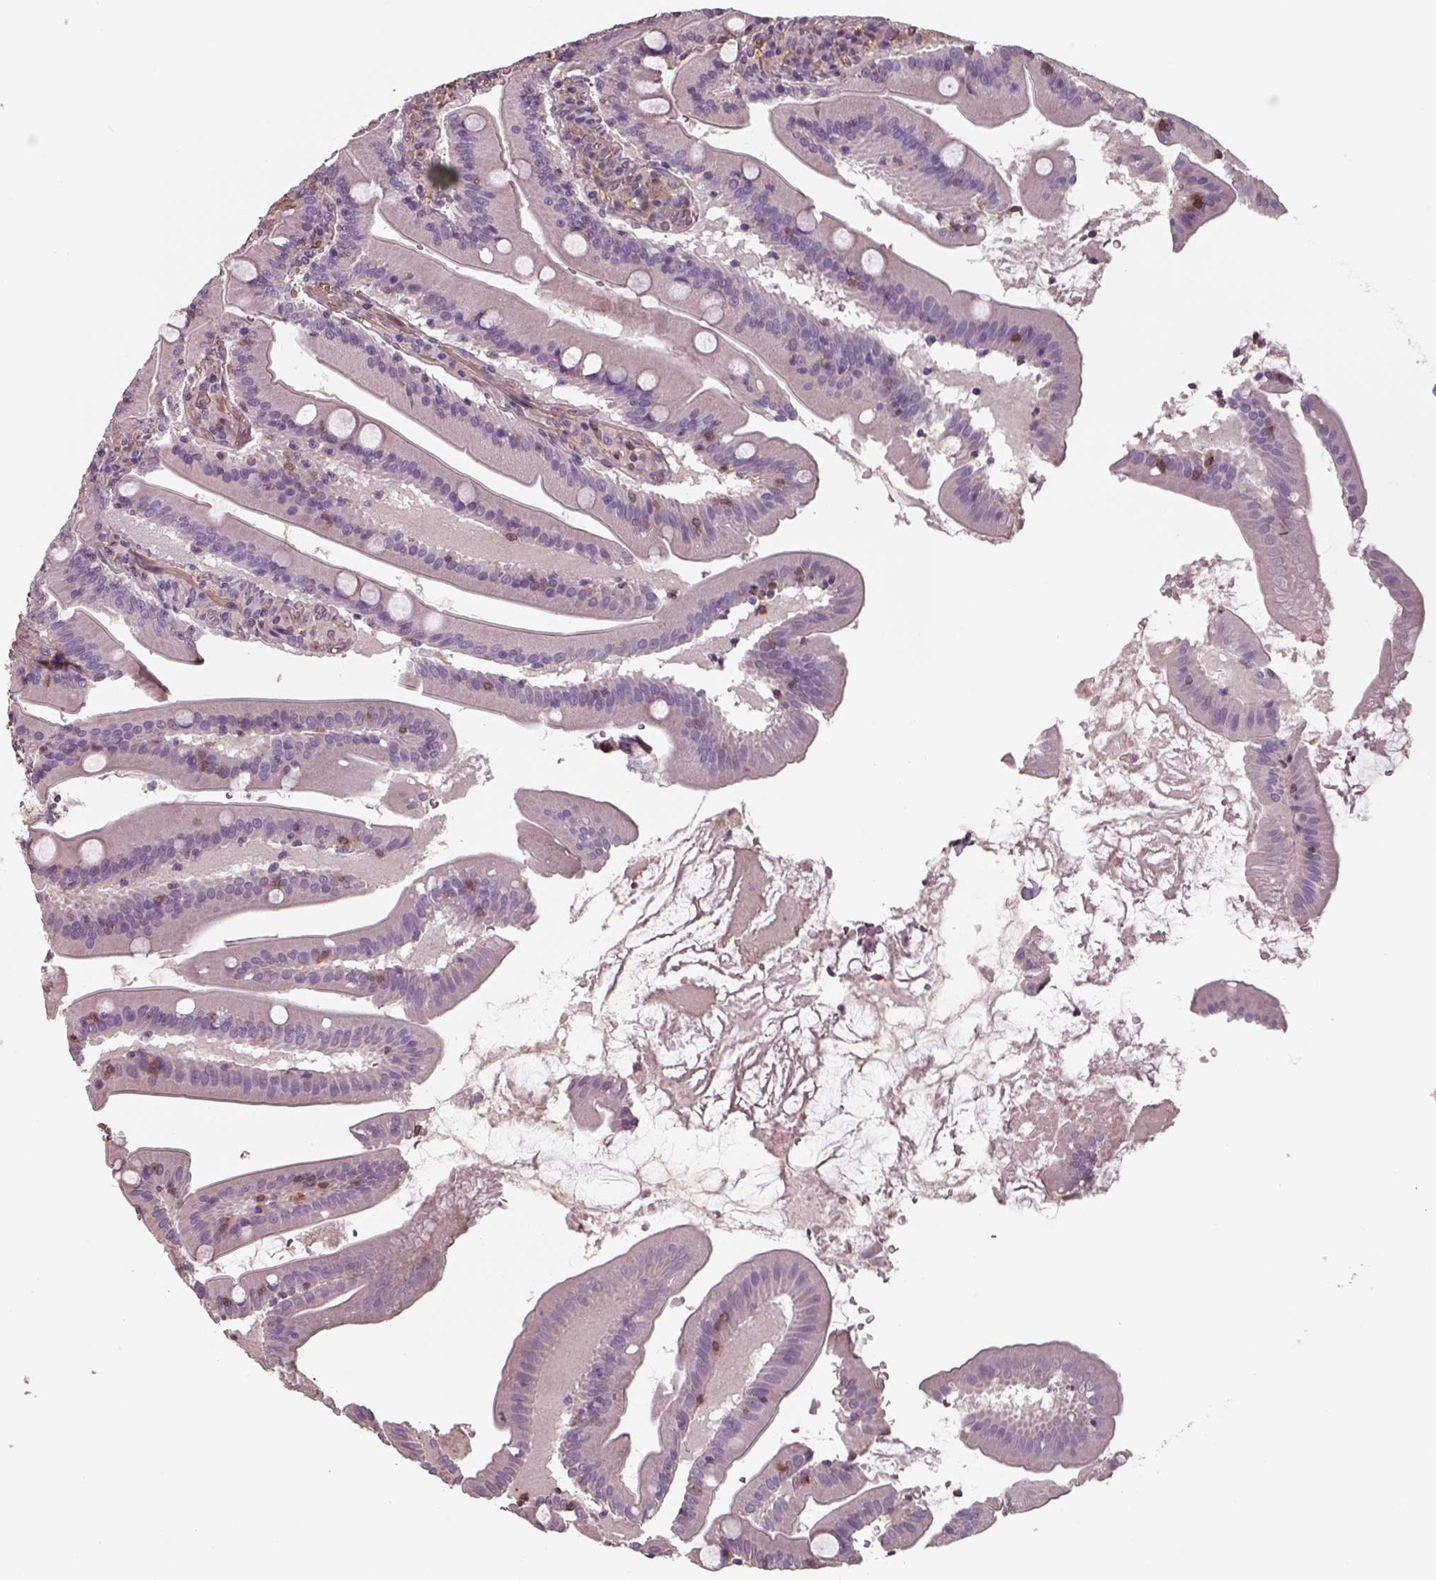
{"staining": {"intensity": "negative", "quantity": "none", "location": "none"}, "tissue": "small intestine", "cell_type": "Glandular cells", "image_type": "normal", "snomed": [{"axis": "morphology", "description": "Normal tissue, NOS"}, {"axis": "topography", "description": "Small intestine"}], "caption": "The image displays no staining of glandular cells in normal small intestine.", "gene": "ISYNA1", "patient": {"sex": "male", "age": 37}}